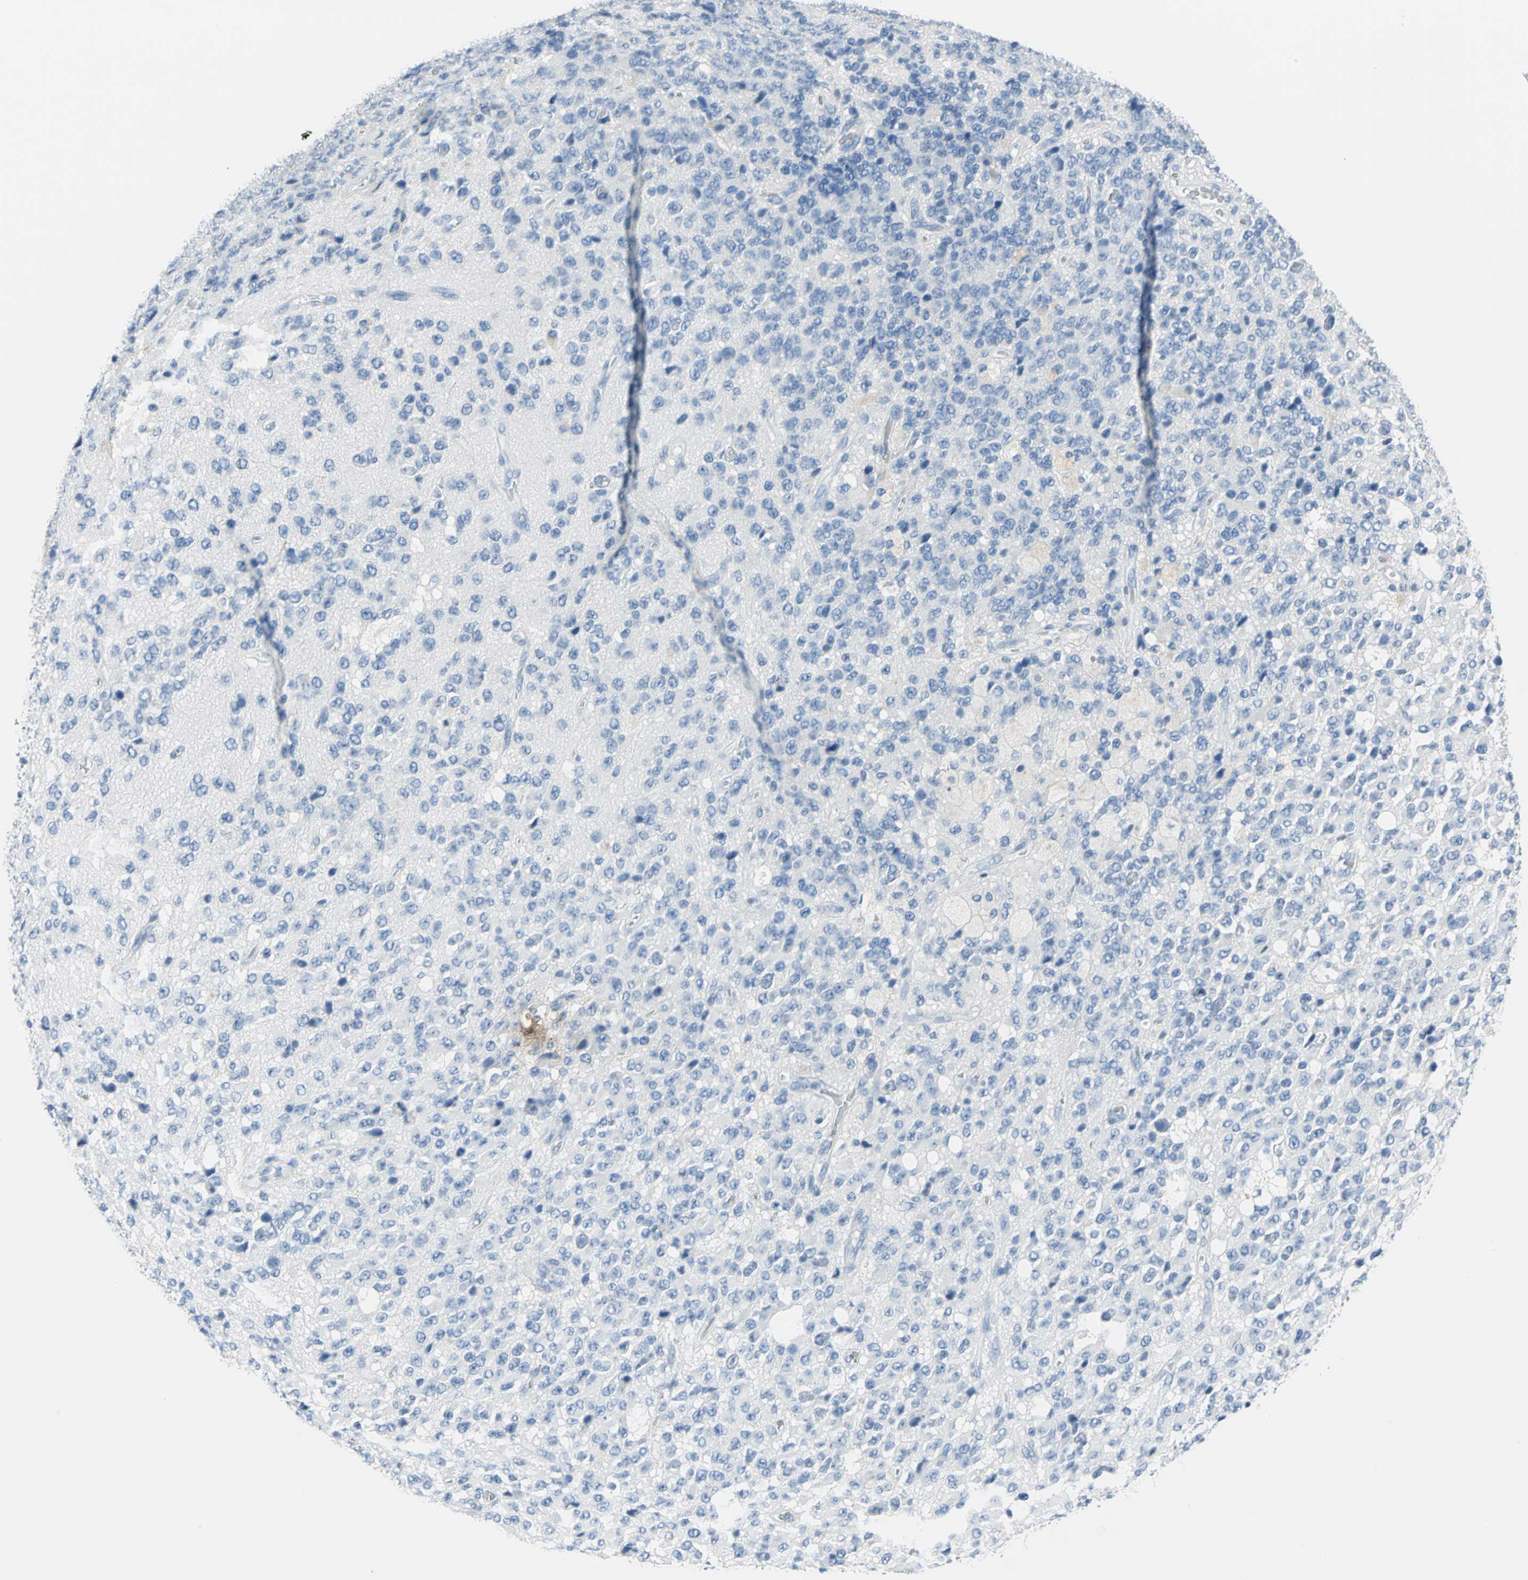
{"staining": {"intensity": "negative", "quantity": "none", "location": "none"}, "tissue": "glioma", "cell_type": "Tumor cells", "image_type": "cancer", "snomed": [{"axis": "morphology", "description": "Glioma, malignant, High grade"}, {"axis": "topography", "description": "pancreas cauda"}], "caption": "Immunohistochemistry micrograph of neoplastic tissue: glioma stained with DAB (3,3'-diaminobenzidine) exhibits no significant protein expression in tumor cells.", "gene": "SFN", "patient": {"sex": "male", "age": 60}}